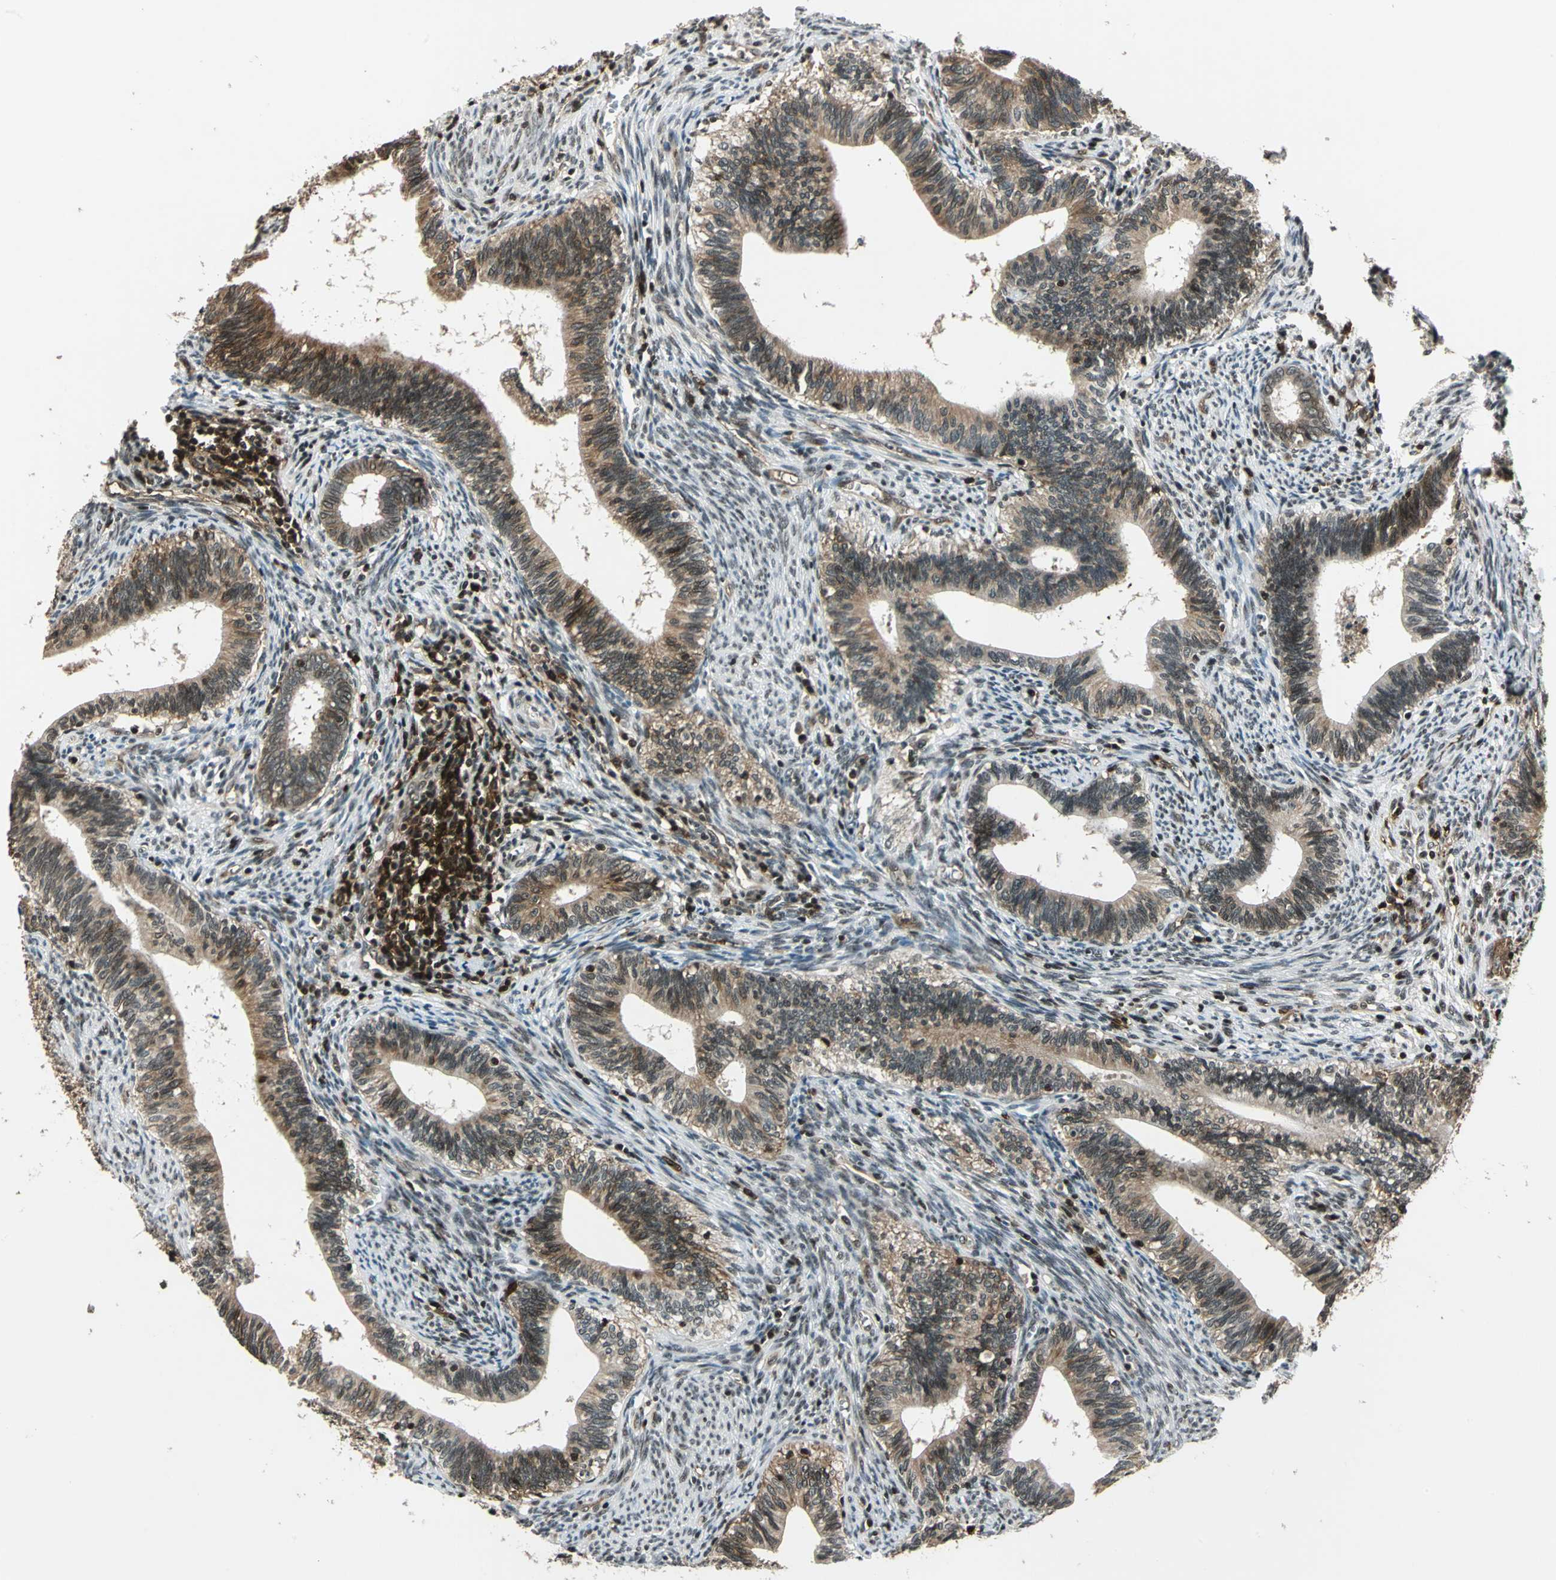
{"staining": {"intensity": "moderate", "quantity": "25%-75%", "location": "cytoplasmic/membranous,nuclear"}, "tissue": "cervical cancer", "cell_type": "Tumor cells", "image_type": "cancer", "snomed": [{"axis": "morphology", "description": "Adenocarcinoma, NOS"}, {"axis": "topography", "description": "Cervix"}], "caption": "Adenocarcinoma (cervical) stained with a brown dye displays moderate cytoplasmic/membranous and nuclear positive expression in approximately 25%-75% of tumor cells.", "gene": "NR2C2", "patient": {"sex": "female", "age": 44}}